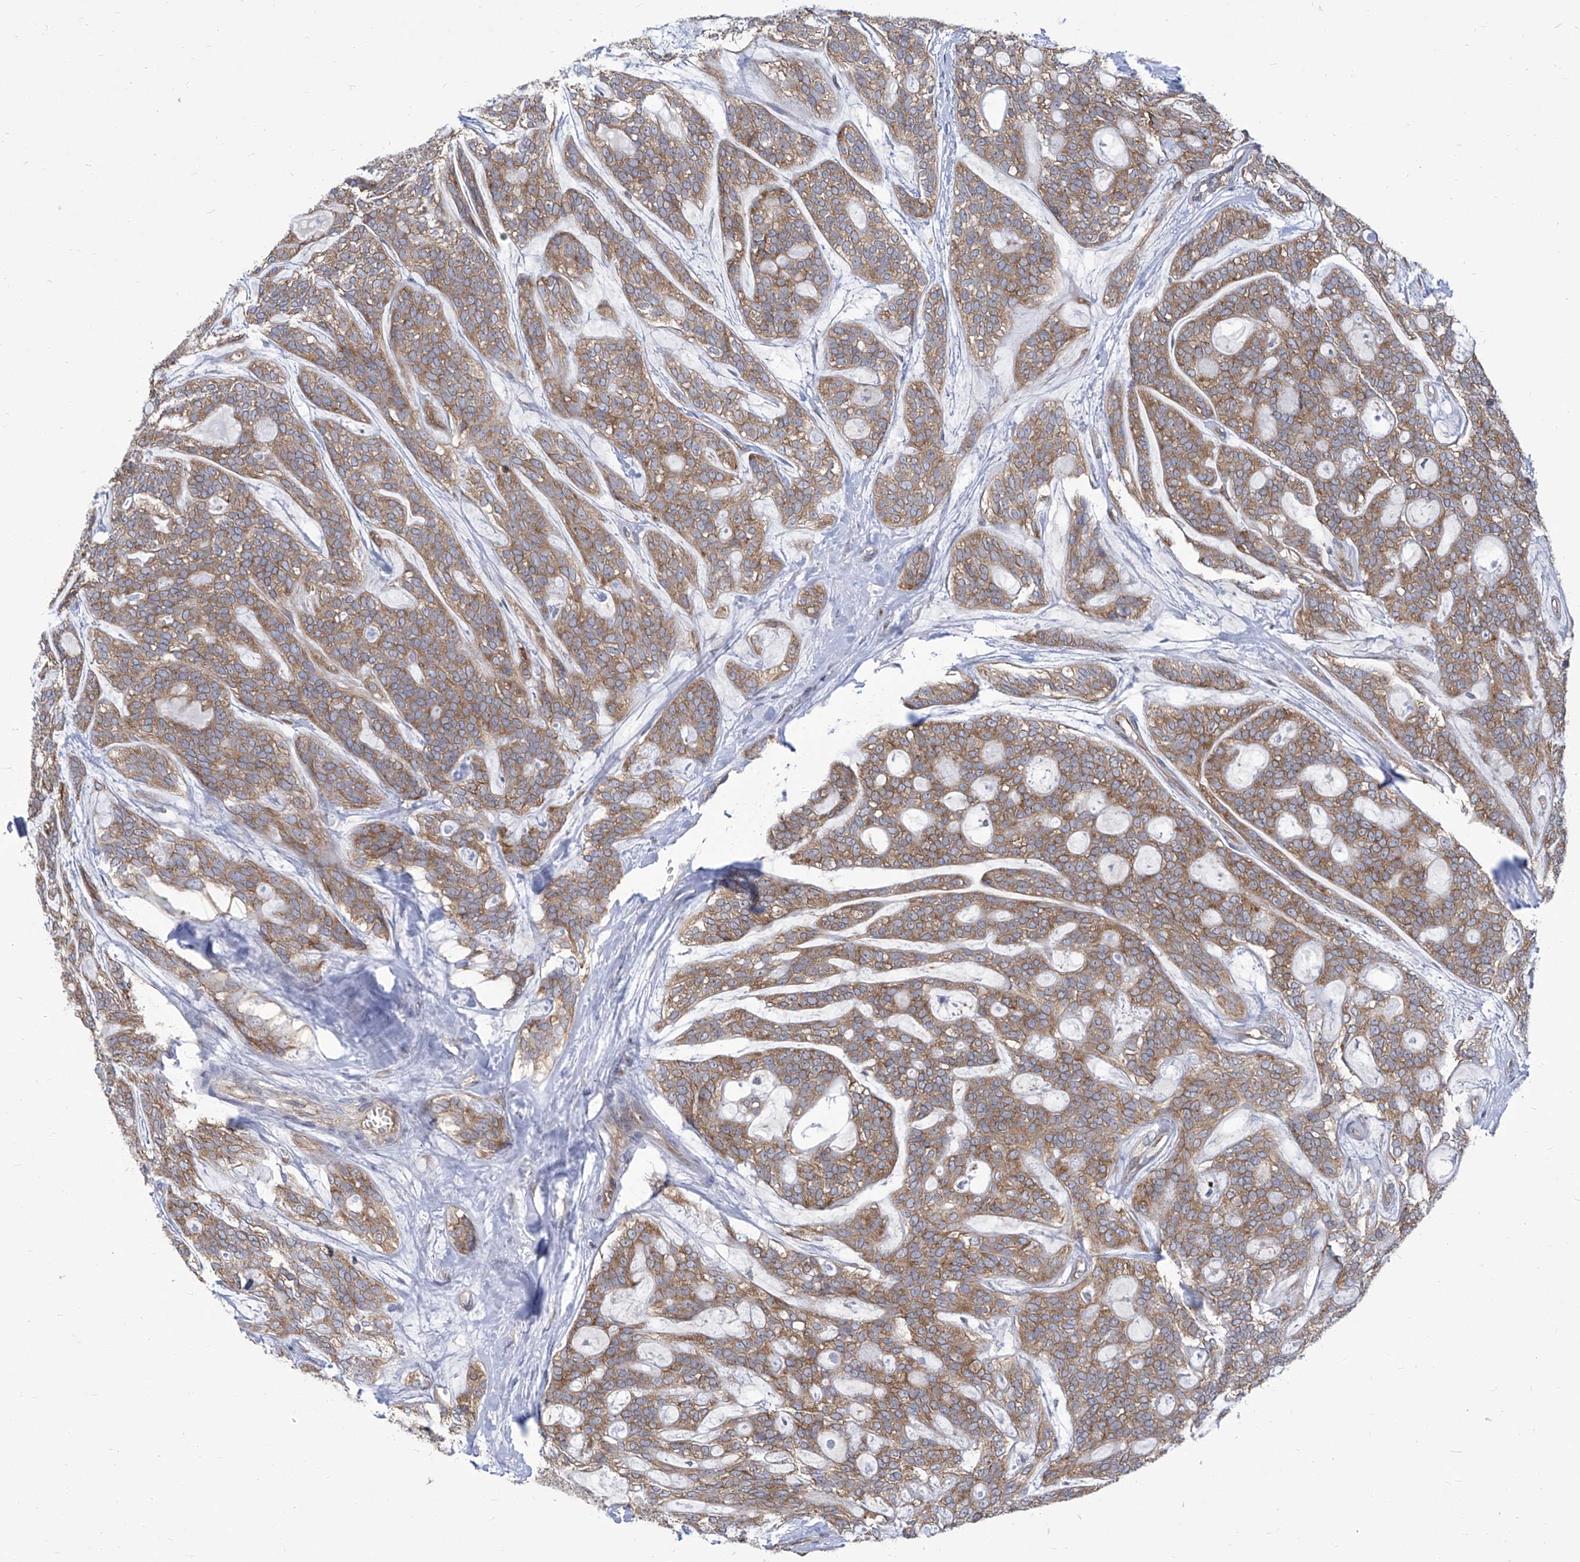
{"staining": {"intensity": "moderate", "quantity": ">75%", "location": "cytoplasmic/membranous"}, "tissue": "head and neck cancer", "cell_type": "Tumor cells", "image_type": "cancer", "snomed": [{"axis": "morphology", "description": "Adenocarcinoma, NOS"}, {"axis": "topography", "description": "Head-Neck"}], "caption": "IHC histopathology image of human adenocarcinoma (head and neck) stained for a protein (brown), which exhibits medium levels of moderate cytoplasmic/membranous staining in about >75% of tumor cells.", "gene": "EIF3M", "patient": {"sex": "male", "age": 66}}